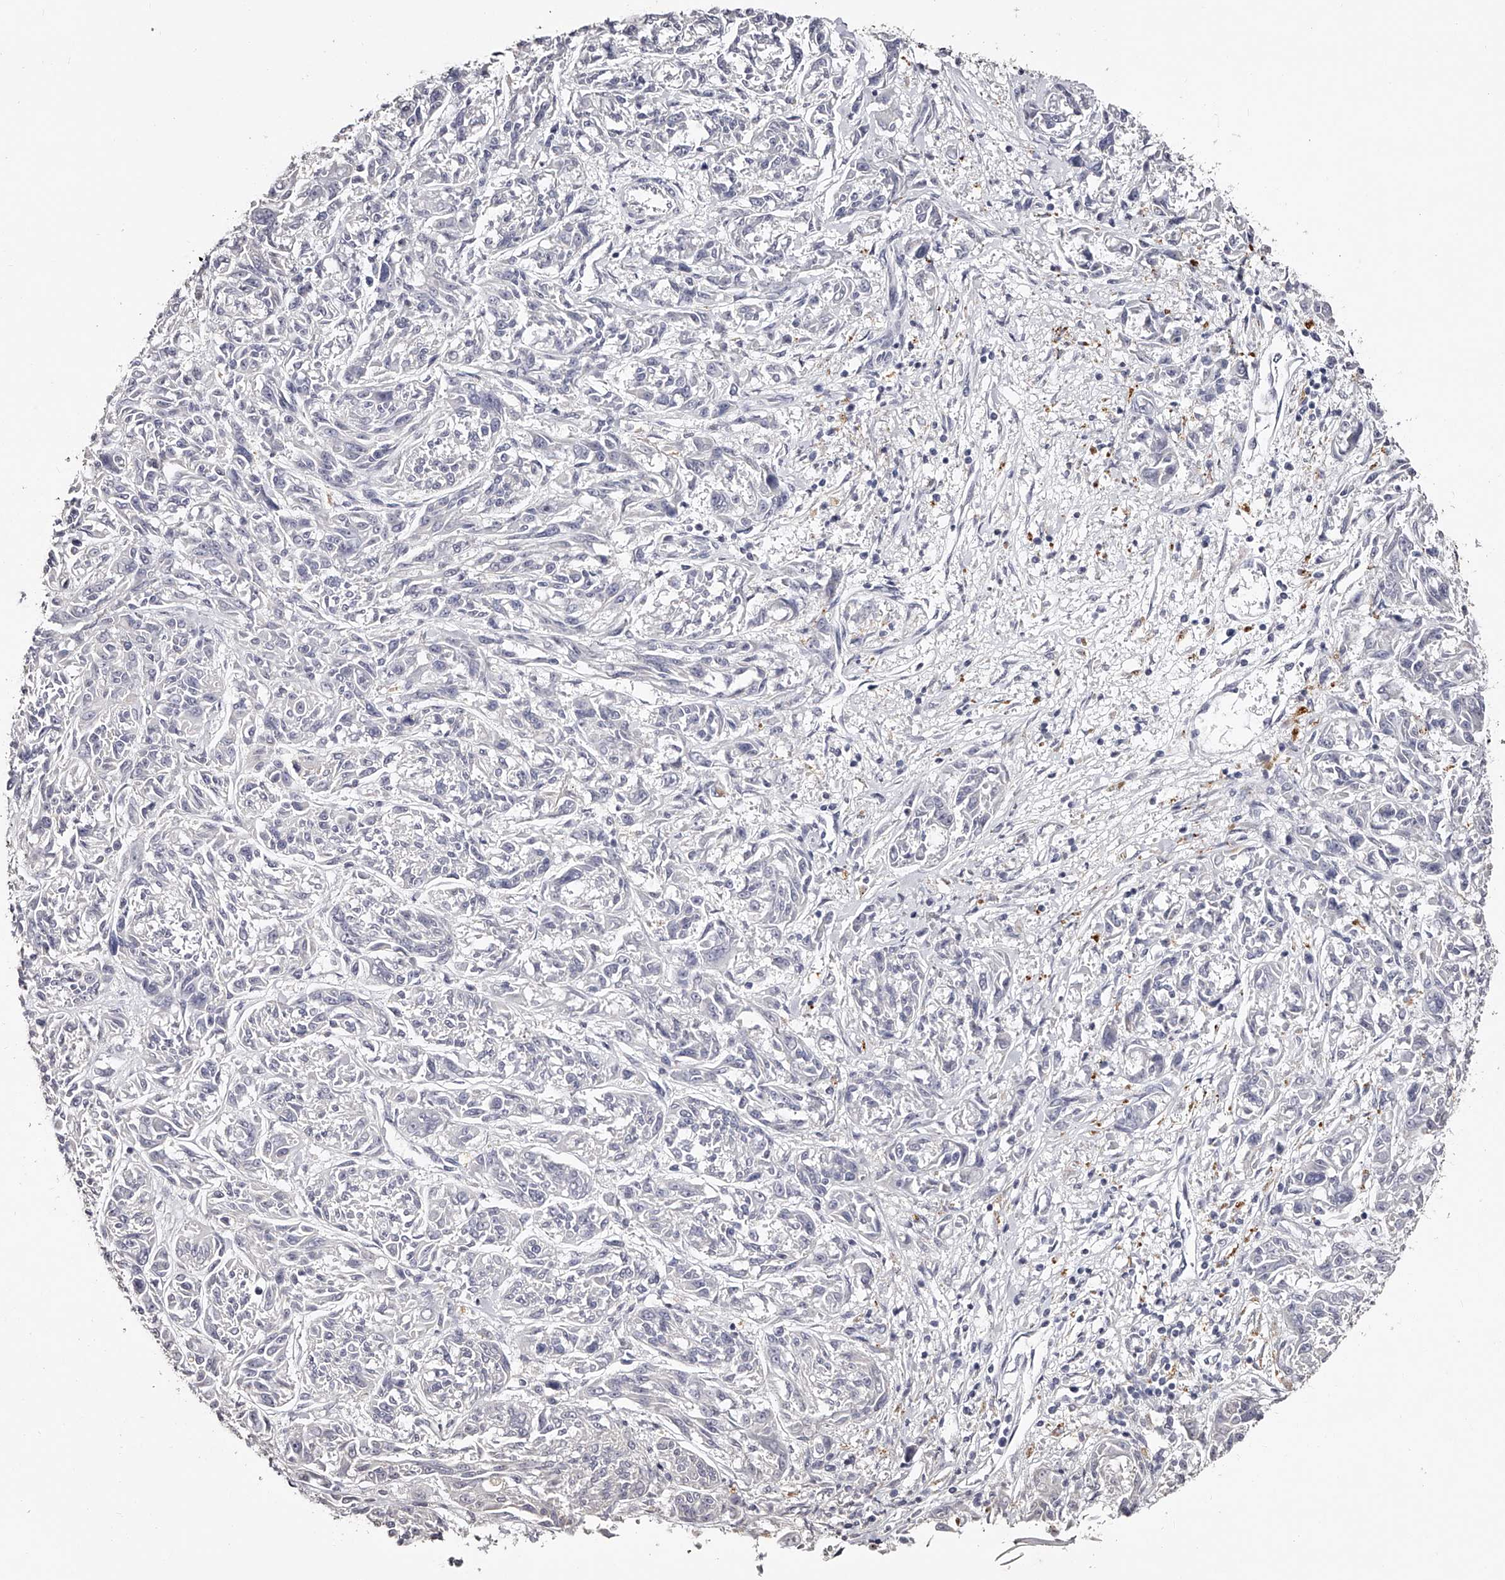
{"staining": {"intensity": "negative", "quantity": "none", "location": "none"}, "tissue": "melanoma", "cell_type": "Tumor cells", "image_type": "cancer", "snomed": [{"axis": "morphology", "description": "Malignant melanoma, NOS"}, {"axis": "topography", "description": "Skin"}], "caption": "IHC histopathology image of malignant melanoma stained for a protein (brown), which reveals no expression in tumor cells.", "gene": "SLC35D3", "patient": {"sex": "male", "age": 53}}